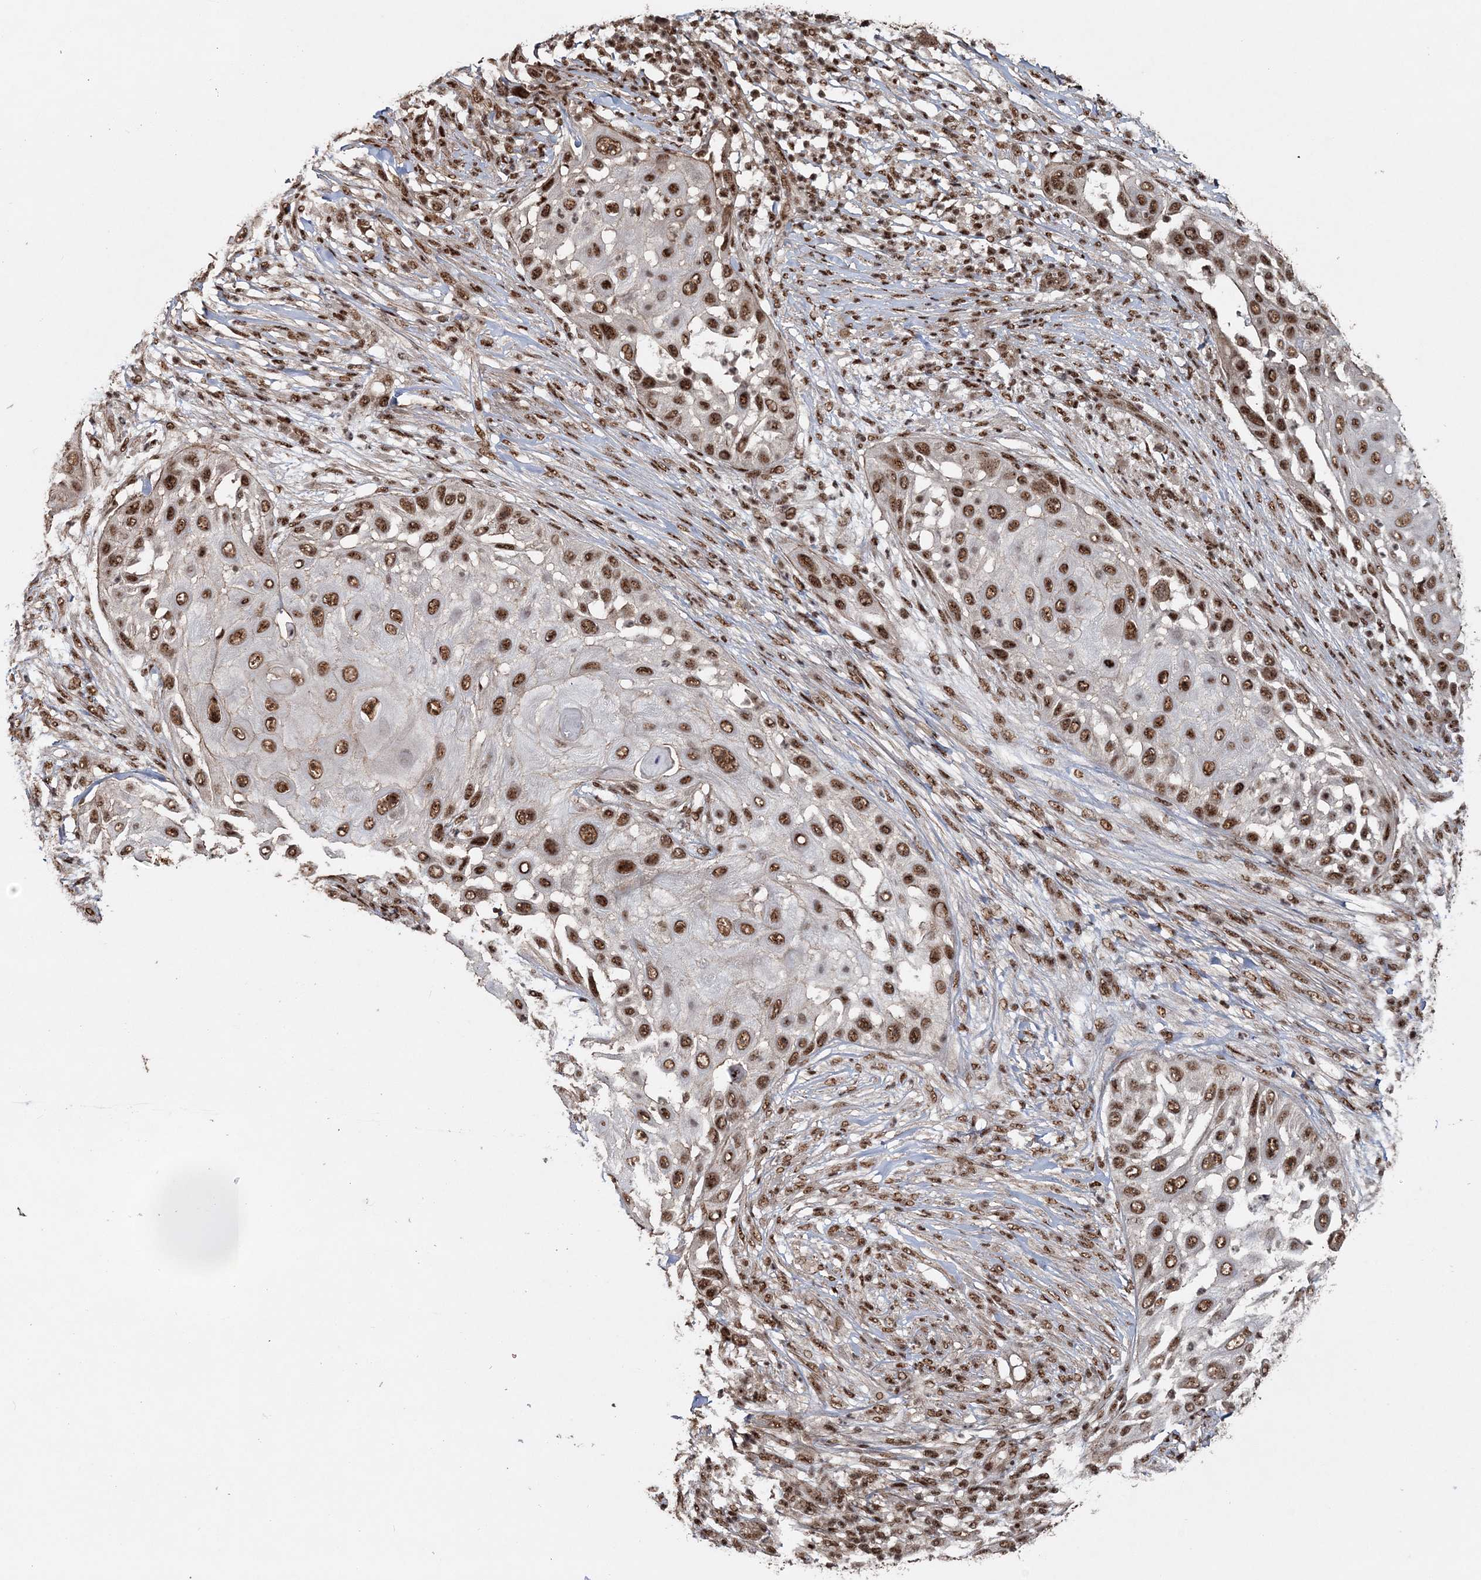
{"staining": {"intensity": "strong", "quantity": ">75%", "location": "nuclear"}, "tissue": "skin cancer", "cell_type": "Tumor cells", "image_type": "cancer", "snomed": [{"axis": "morphology", "description": "Squamous cell carcinoma, NOS"}, {"axis": "topography", "description": "Skin"}], "caption": "Immunohistochemistry photomicrograph of skin cancer (squamous cell carcinoma) stained for a protein (brown), which demonstrates high levels of strong nuclear positivity in about >75% of tumor cells.", "gene": "EXOSC8", "patient": {"sex": "female", "age": 44}}